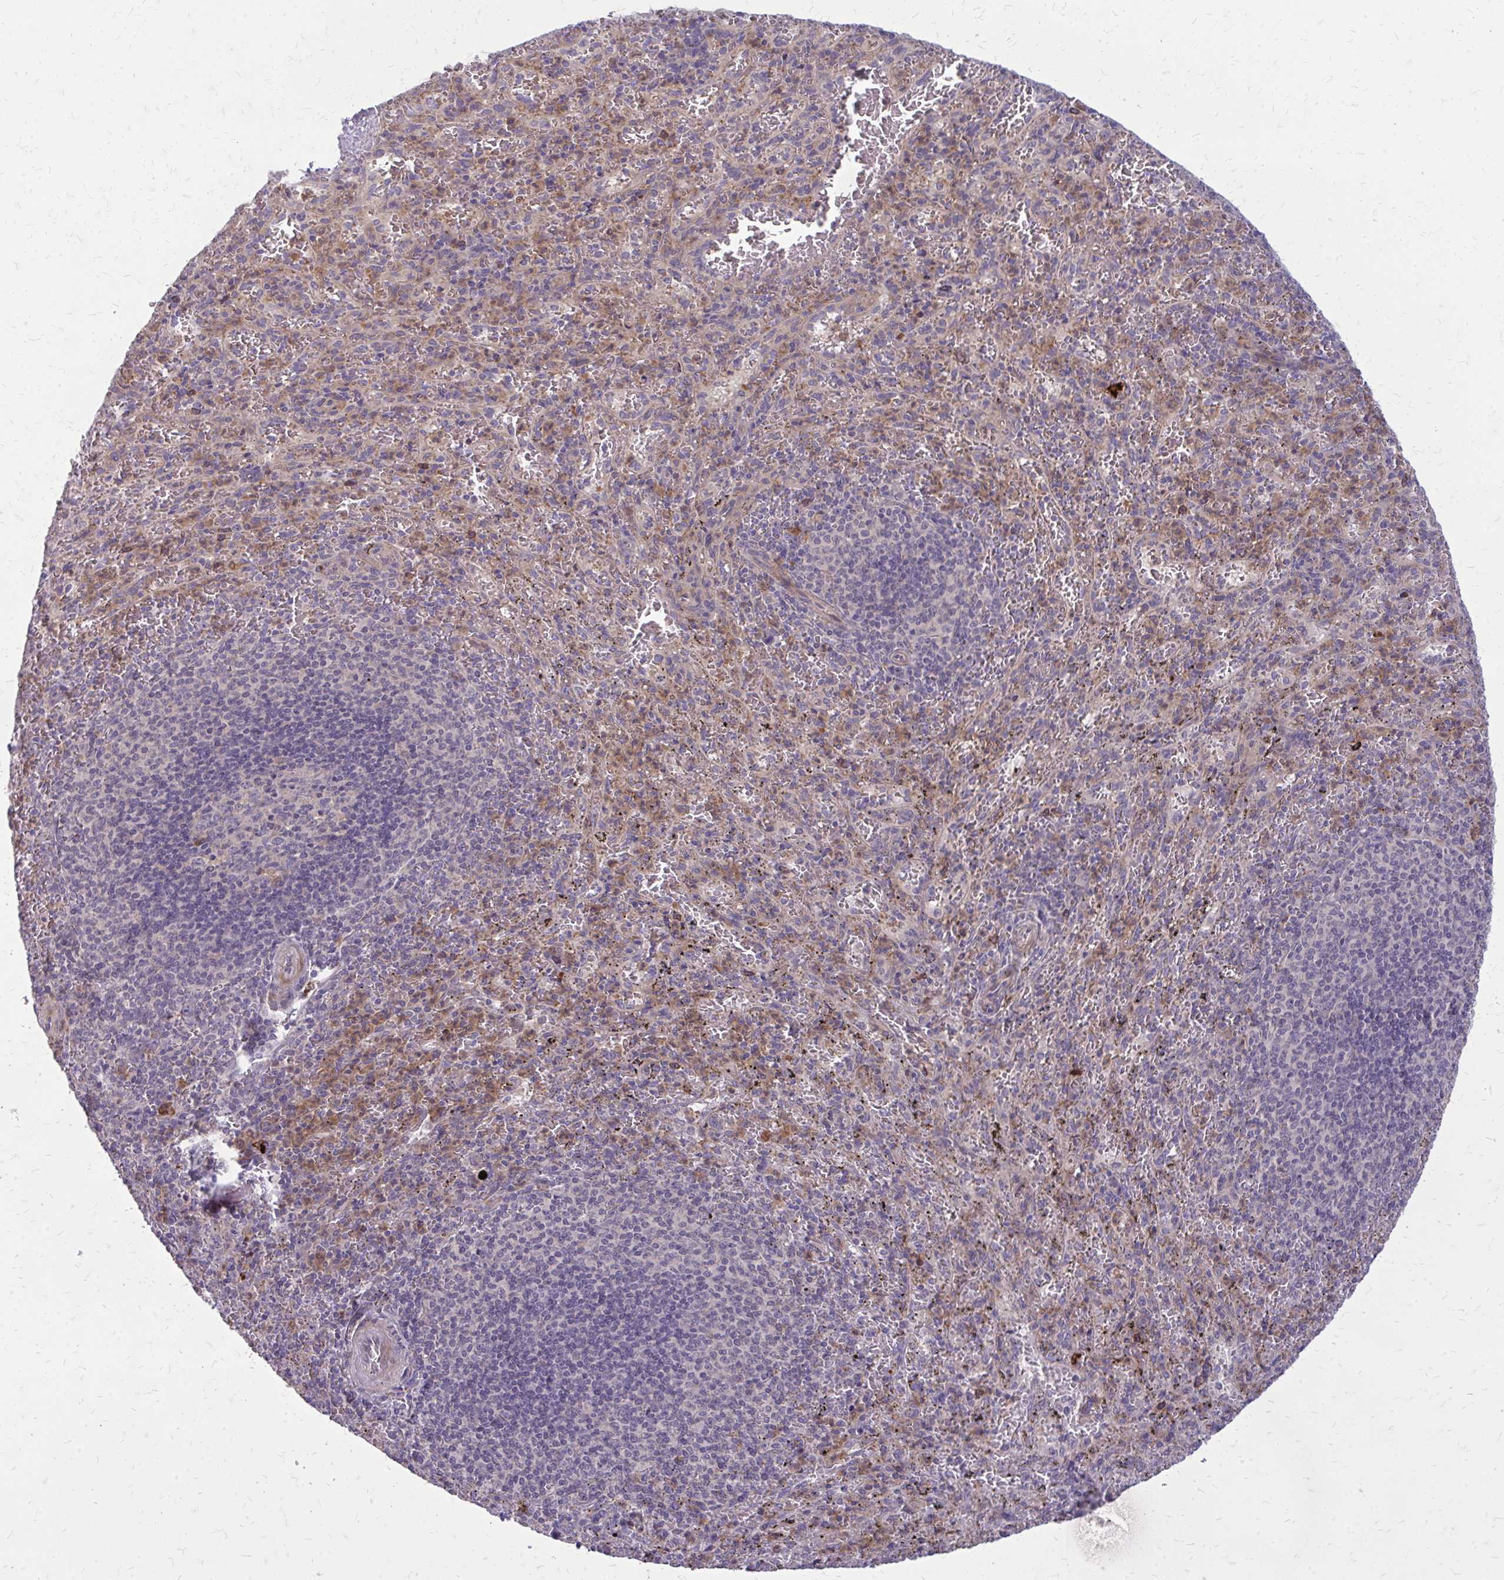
{"staining": {"intensity": "moderate", "quantity": "<25%", "location": "cytoplasmic/membranous"}, "tissue": "spleen", "cell_type": "Cells in red pulp", "image_type": "normal", "snomed": [{"axis": "morphology", "description": "Normal tissue, NOS"}, {"axis": "topography", "description": "Spleen"}], "caption": "Cells in red pulp demonstrate moderate cytoplasmic/membranous positivity in approximately <25% of cells in benign spleen. Nuclei are stained in blue.", "gene": "OXNAD1", "patient": {"sex": "male", "age": 57}}